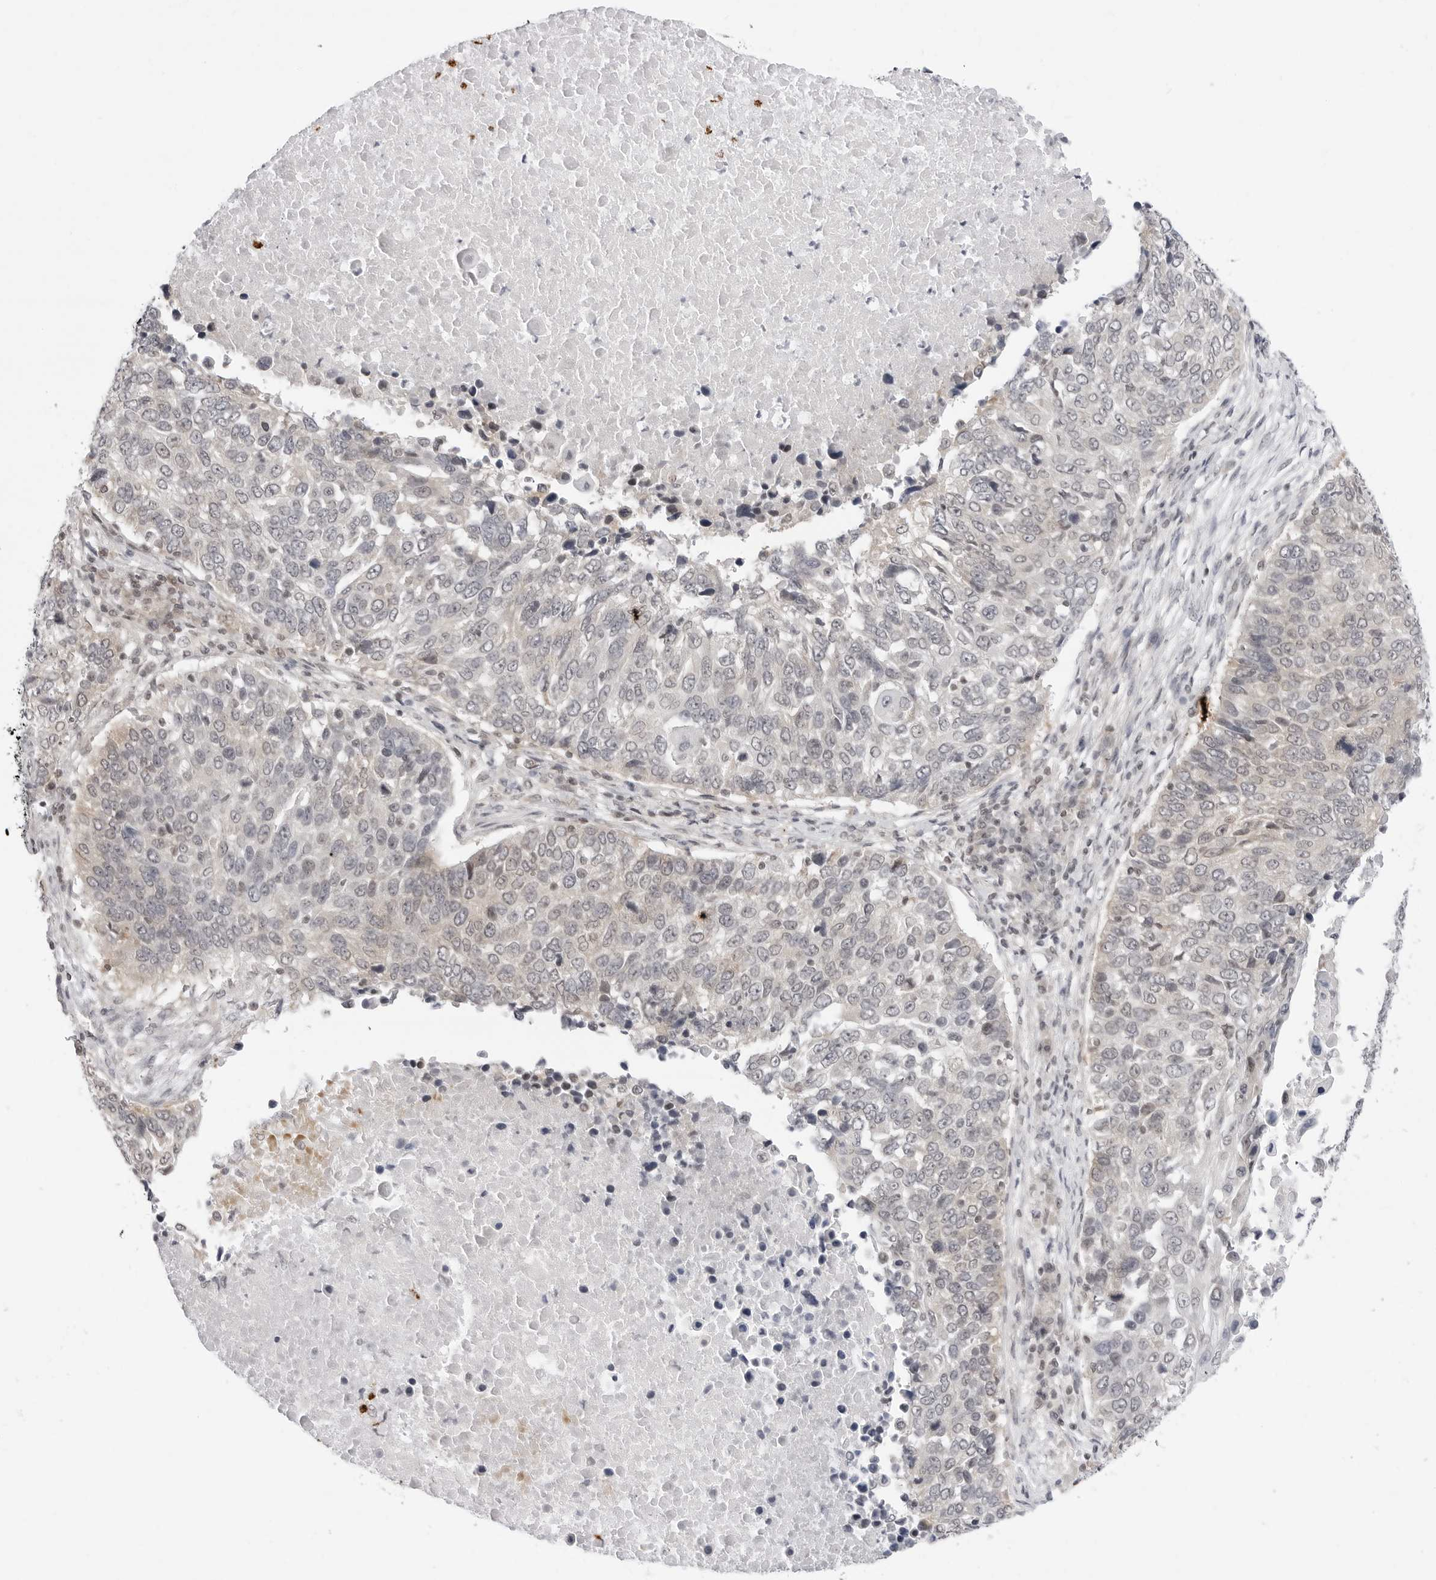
{"staining": {"intensity": "negative", "quantity": "none", "location": "none"}, "tissue": "lung cancer", "cell_type": "Tumor cells", "image_type": "cancer", "snomed": [{"axis": "morphology", "description": "Squamous cell carcinoma, NOS"}, {"axis": "topography", "description": "Lung"}], "caption": "This is an immunohistochemistry (IHC) micrograph of human squamous cell carcinoma (lung). There is no positivity in tumor cells.", "gene": "PPP2R5C", "patient": {"sex": "male", "age": 66}}